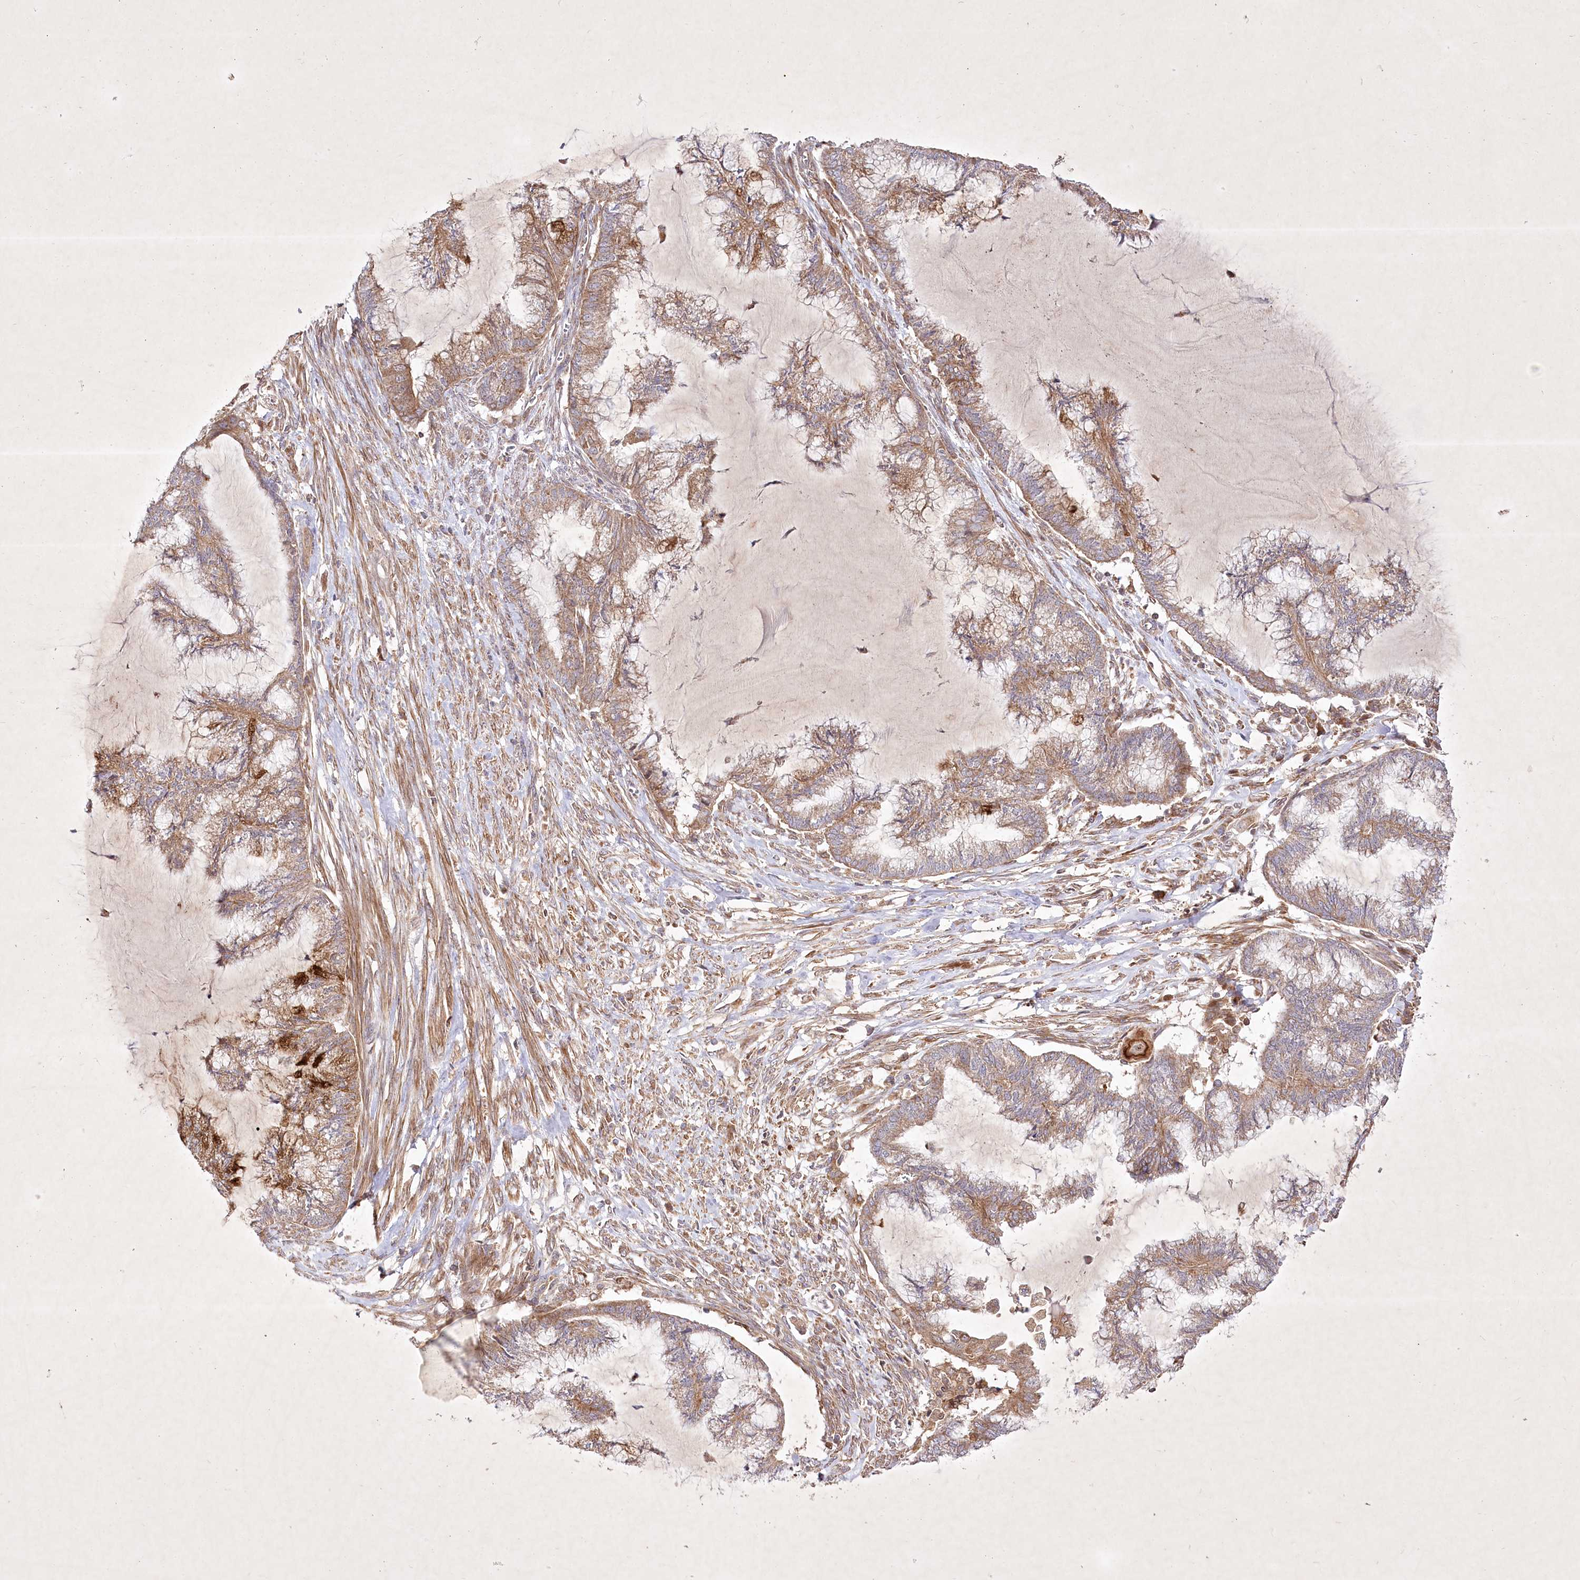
{"staining": {"intensity": "moderate", "quantity": ">75%", "location": "cytoplasmic/membranous"}, "tissue": "endometrial cancer", "cell_type": "Tumor cells", "image_type": "cancer", "snomed": [{"axis": "morphology", "description": "Adenocarcinoma, NOS"}, {"axis": "topography", "description": "Endometrium"}], "caption": "This photomicrograph reveals immunohistochemistry staining of human endometrial adenocarcinoma, with medium moderate cytoplasmic/membranous staining in about >75% of tumor cells.", "gene": "OPA1", "patient": {"sex": "female", "age": 86}}